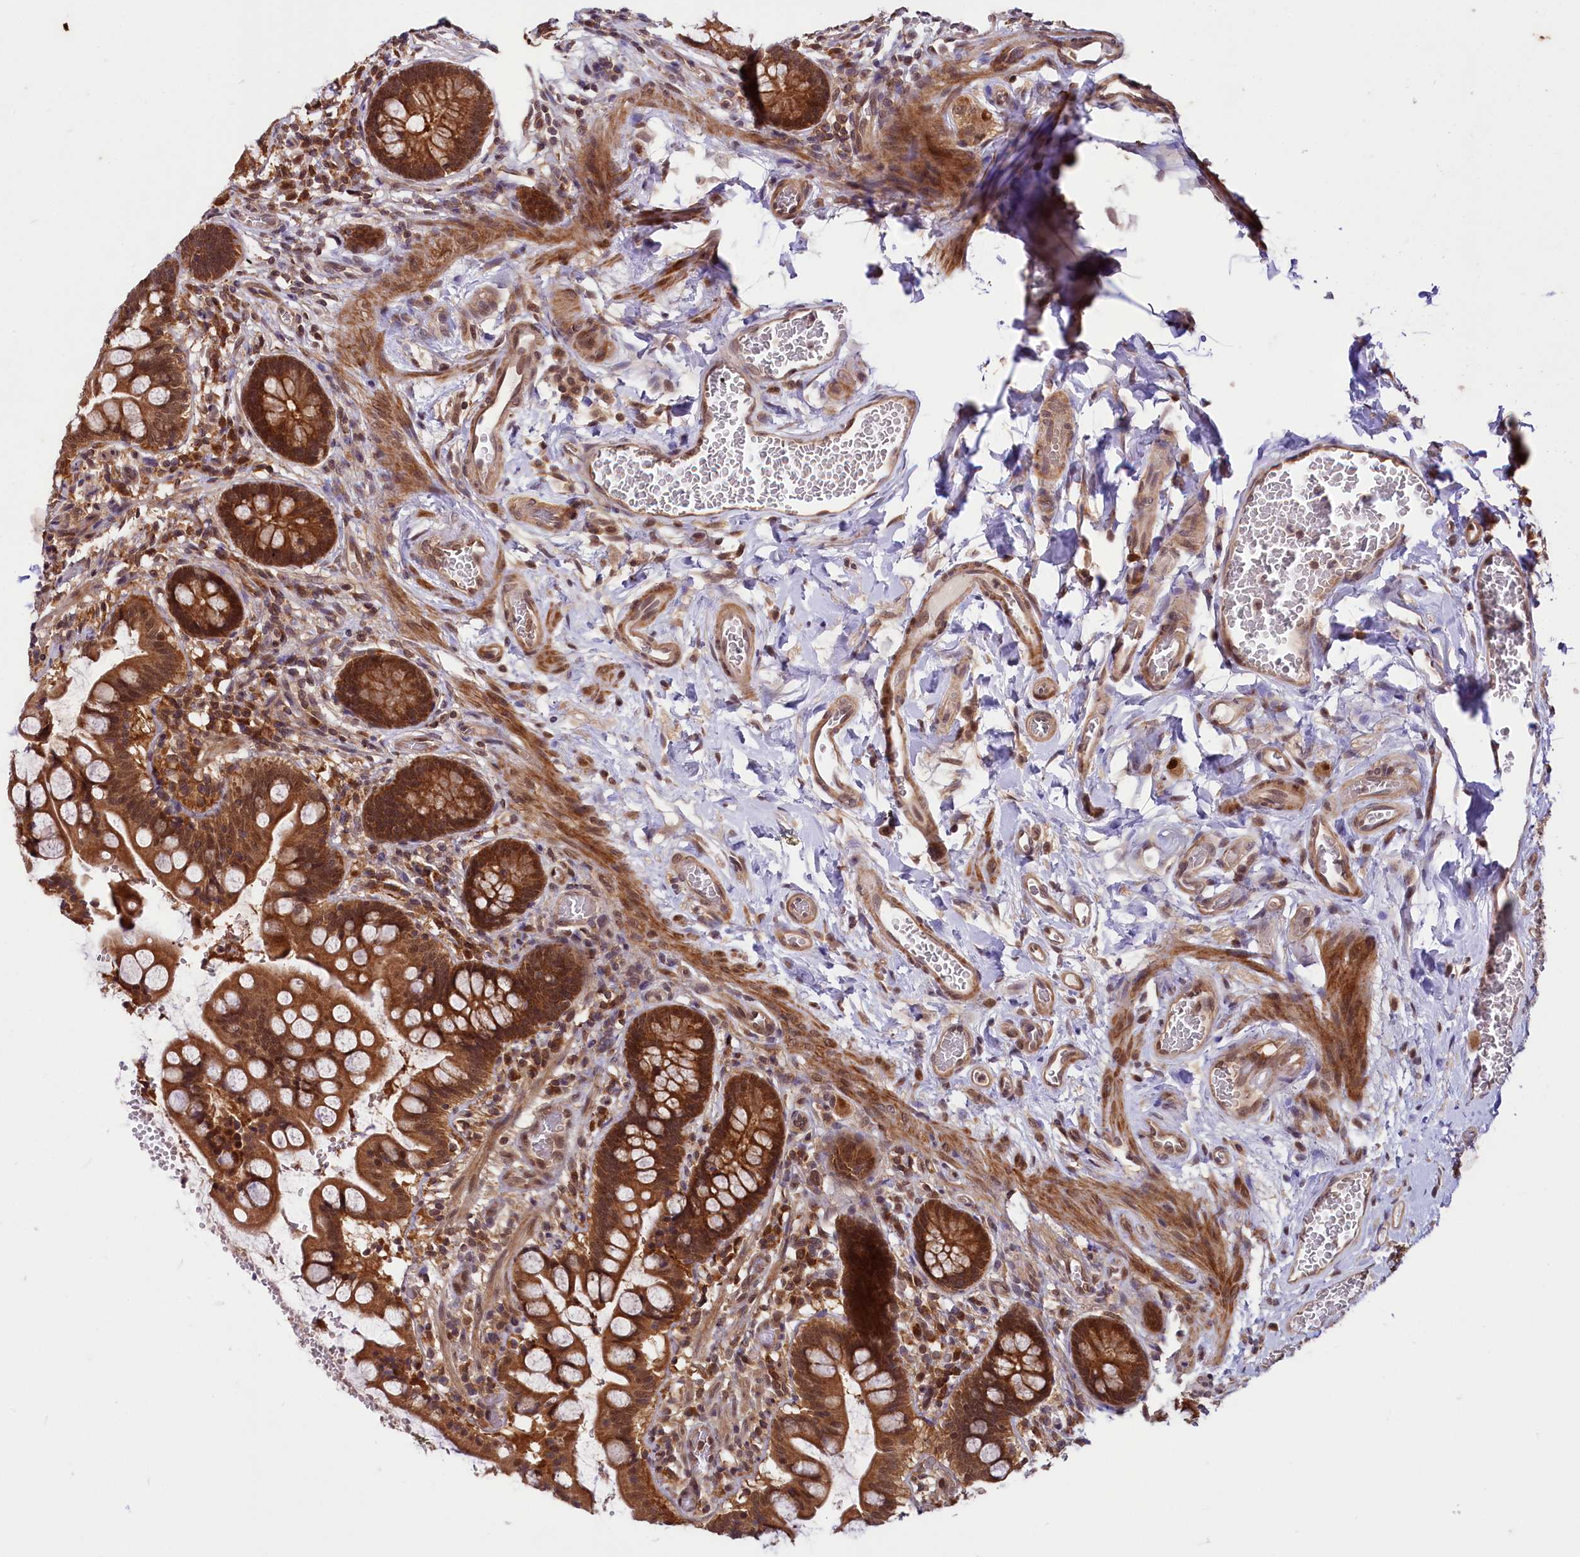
{"staining": {"intensity": "strong", "quantity": ">75%", "location": "cytoplasmic/membranous,nuclear"}, "tissue": "small intestine", "cell_type": "Glandular cells", "image_type": "normal", "snomed": [{"axis": "morphology", "description": "Normal tissue, NOS"}, {"axis": "topography", "description": "Small intestine"}], "caption": "Approximately >75% of glandular cells in benign human small intestine show strong cytoplasmic/membranous,nuclear protein positivity as visualized by brown immunohistochemical staining.", "gene": "UBE3A", "patient": {"sex": "male", "age": 52}}